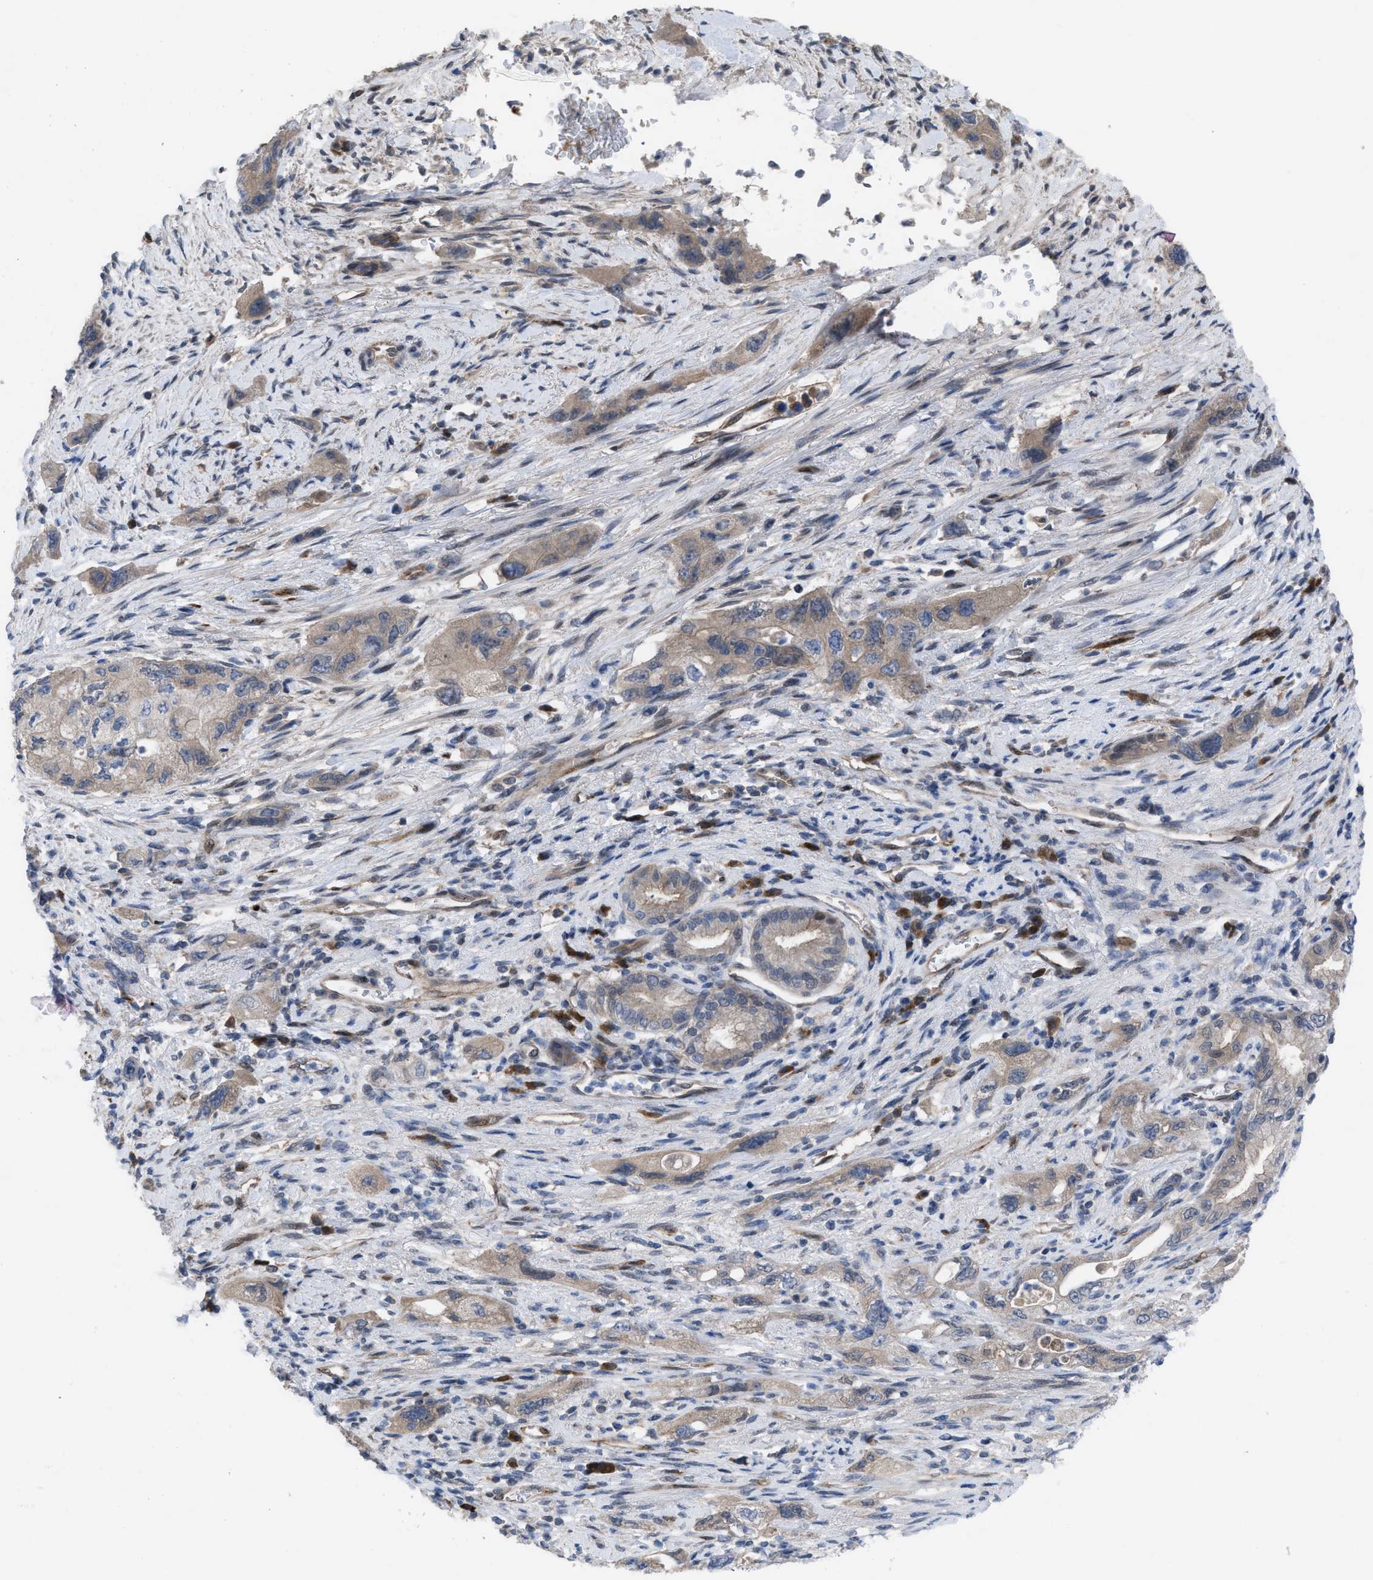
{"staining": {"intensity": "weak", "quantity": ">75%", "location": "cytoplasmic/membranous"}, "tissue": "pancreatic cancer", "cell_type": "Tumor cells", "image_type": "cancer", "snomed": [{"axis": "morphology", "description": "Adenocarcinoma, NOS"}, {"axis": "topography", "description": "Pancreas"}], "caption": "This photomicrograph displays IHC staining of pancreatic cancer, with low weak cytoplasmic/membranous expression in about >75% of tumor cells.", "gene": "IL17RE", "patient": {"sex": "female", "age": 73}}